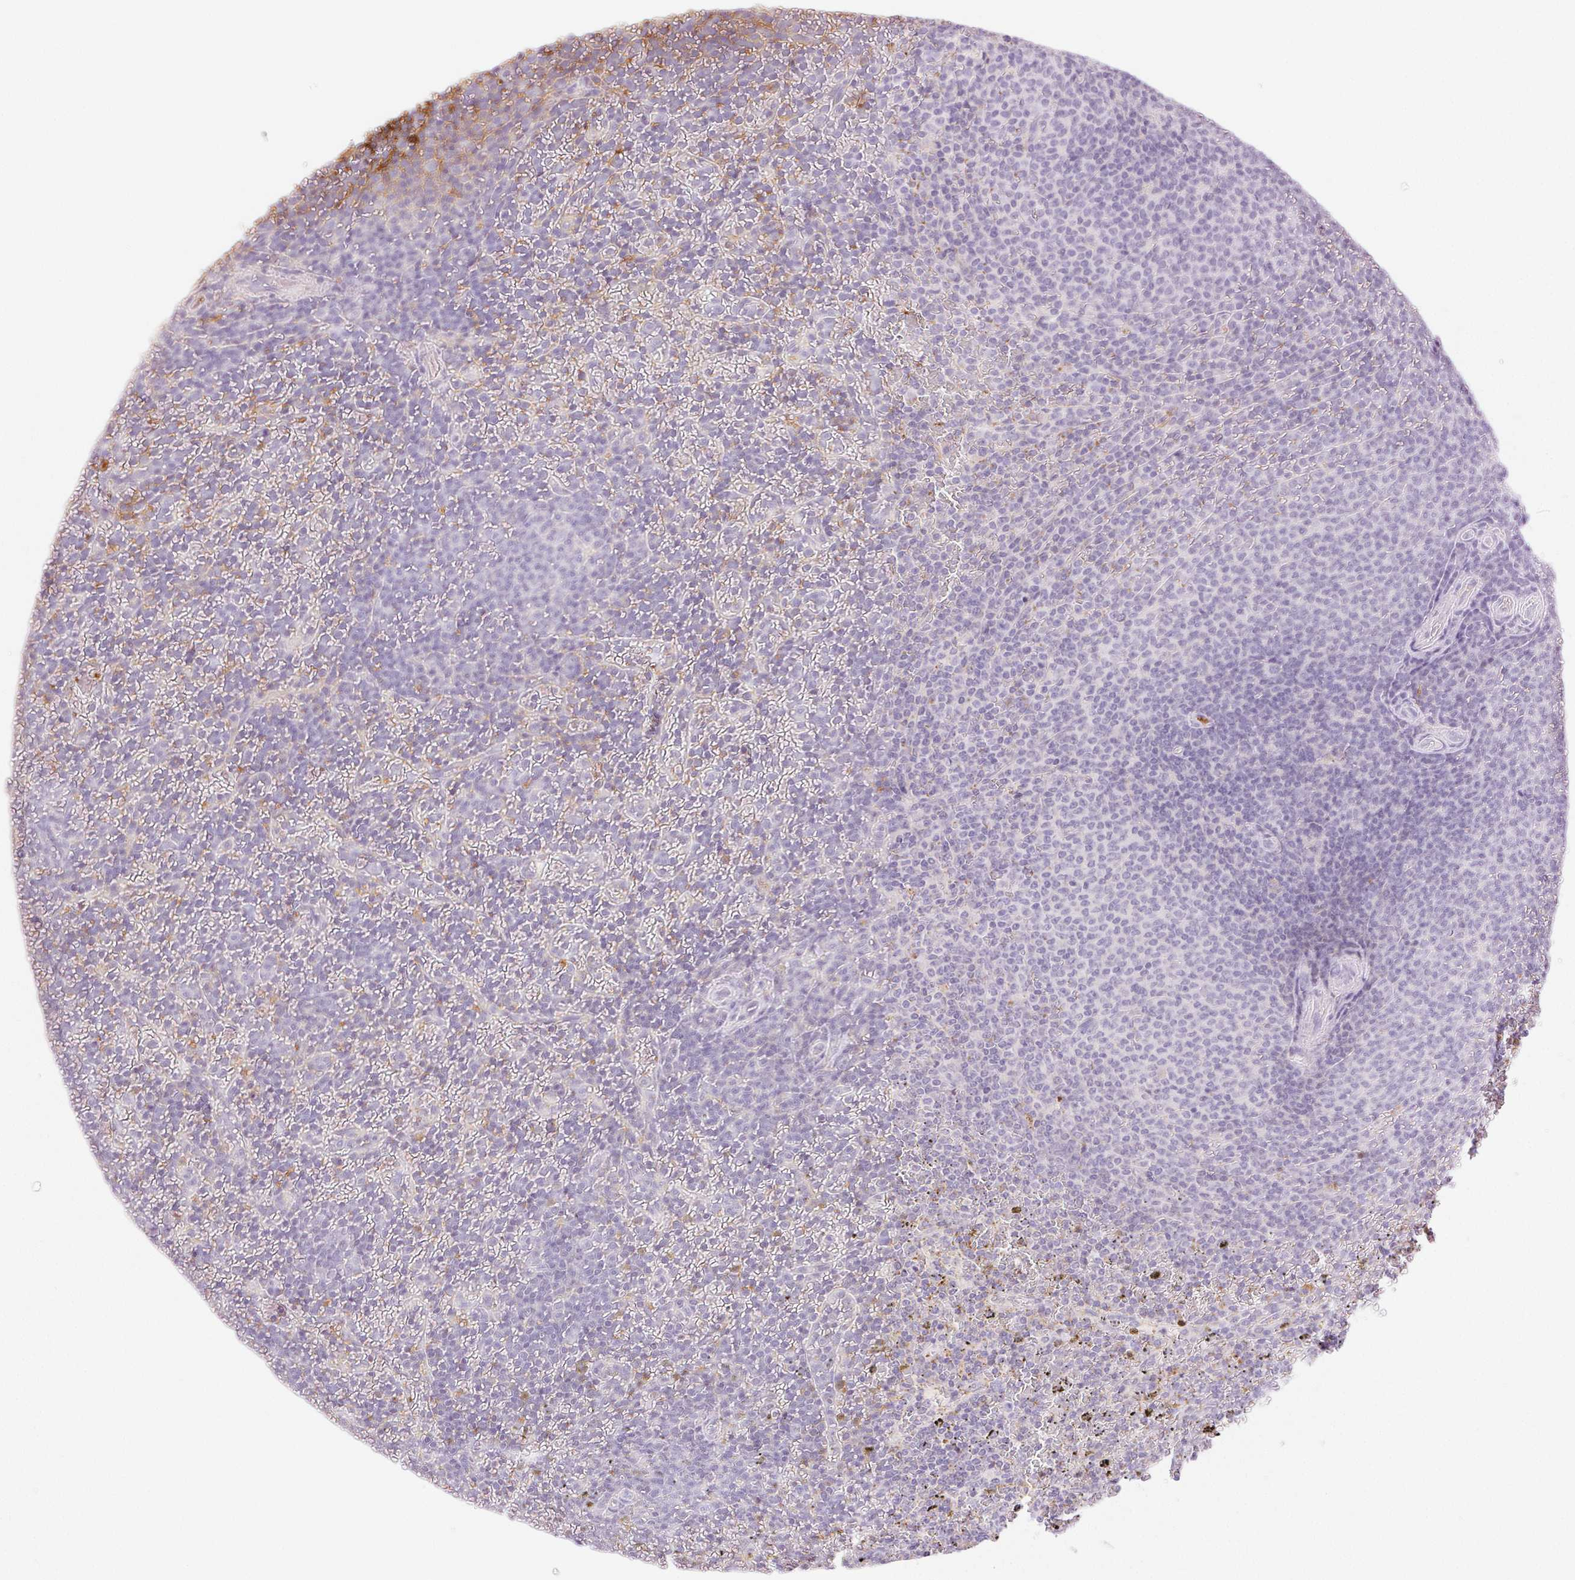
{"staining": {"intensity": "negative", "quantity": "none", "location": "none"}, "tissue": "lymphoma", "cell_type": "Tumor cells", "image_type": "cancer", "snomed": [{"axis": "morphology", "description": "Malignant lymphoma, non-Hodgkin's type, Low grade"}, {"axis": "topography", "description": "Spleen"}], "caption": "IHC image of lymphoma stained for a protein (brown), which reveals no staining in tumor cells. Nuclei are stained in blue.", "gene": "FGA", "patient": {"sex": "female", "age": 77}}